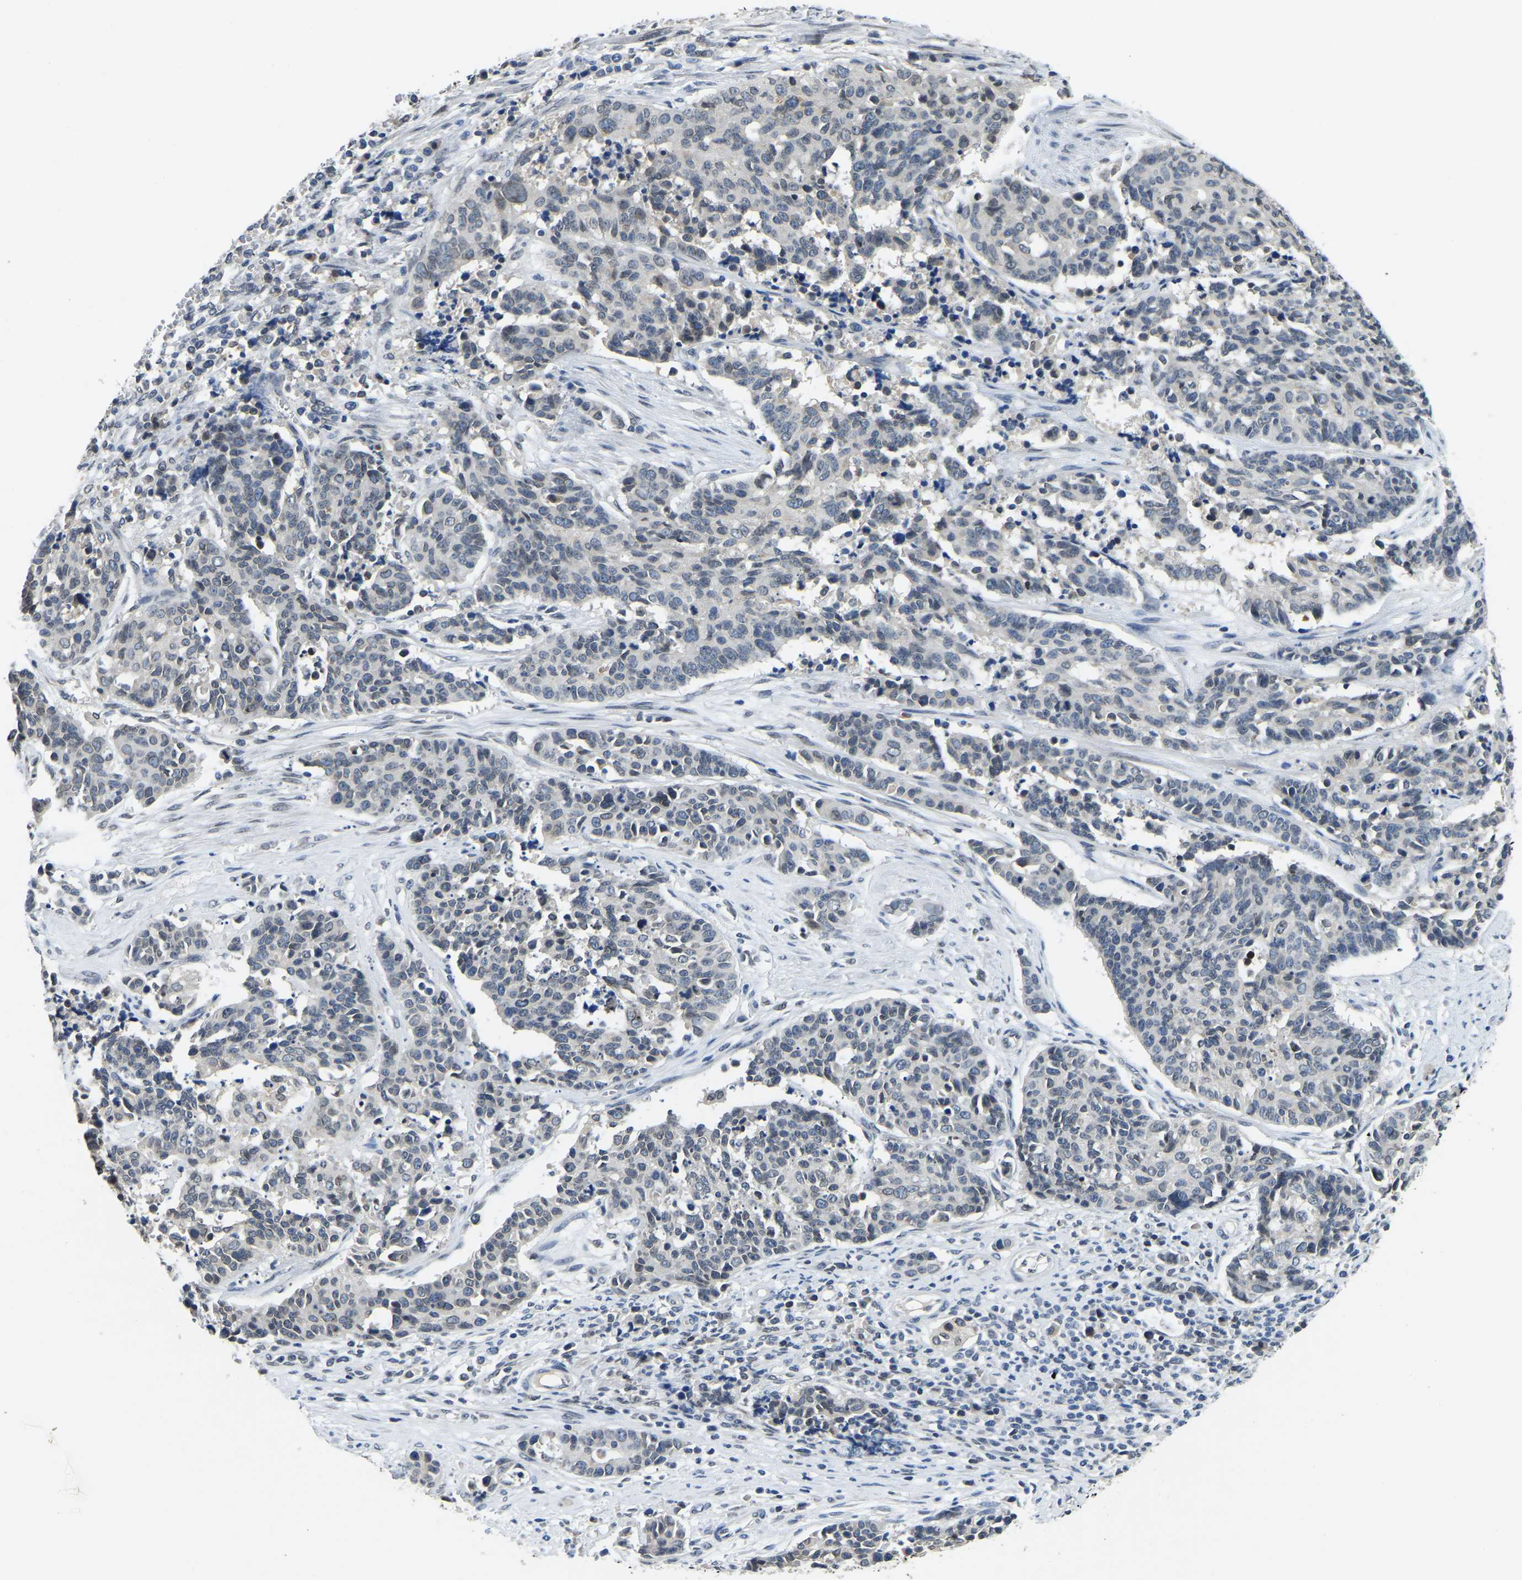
{"staining": {"intensity": "negative", "quantity": "none", "location": "none"}, "tissue": "cervical cancer", "cell_type": "Tumor cells", "image_type": "cancer", "snomed": [{"axis": "morphology", "description": "Squamous cell carcinoma, NOS"}, {"axis": "topography", "description": "Cervix"}], "caption": "High power microscopy photomicrograph of an immunohistochemistry micrograph of squamous cell carcinoma (cervical), revealing no significant staining in tumor cells. The staining was performed using DAB to visualize the protein expression in brown, while the nuclei were stained in blue with hematoxylin (Magnification: 20x).", "gene": "RANBP2", "patient": {"sex": "female", "age": 35}}